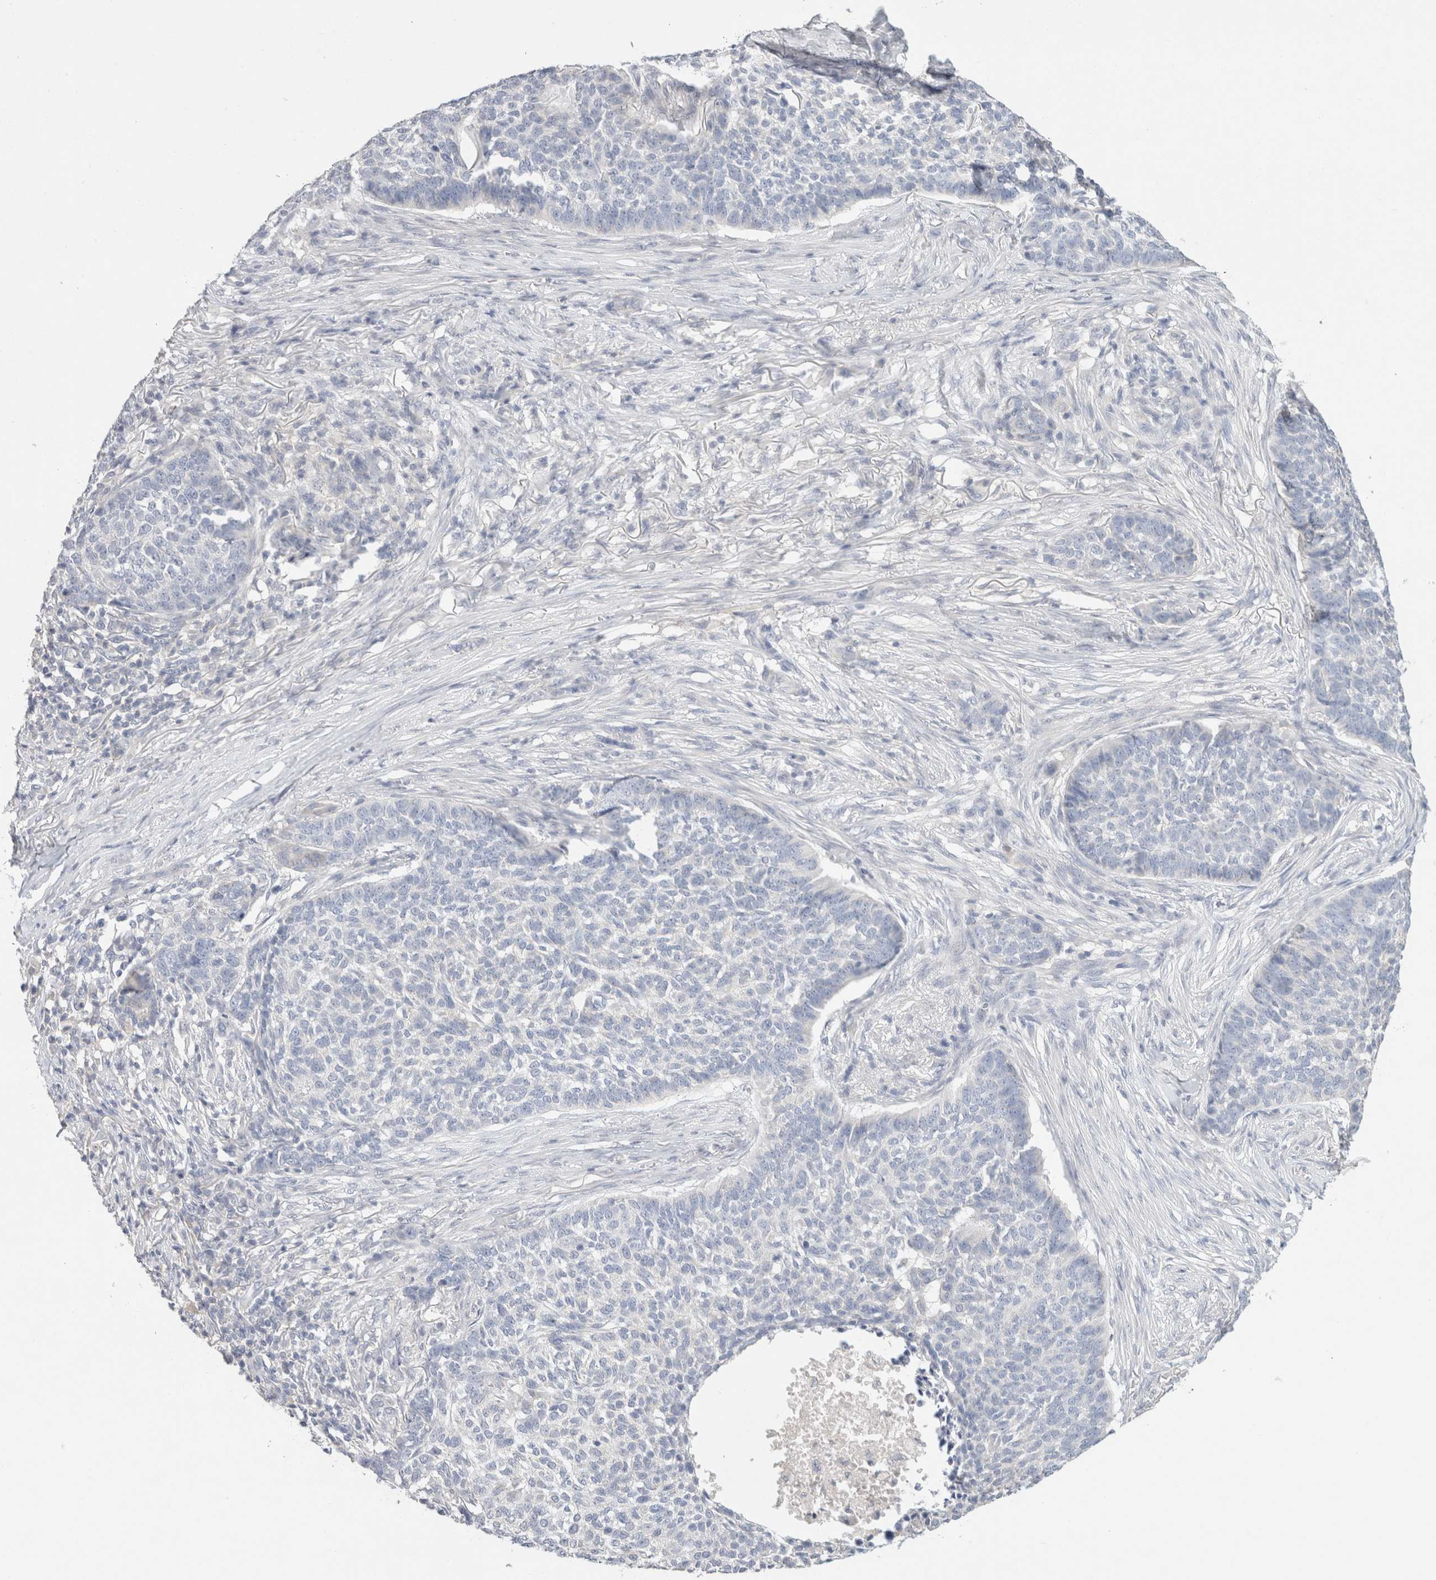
{"staining": {"intensity": "negative", "quantity": "none", "location": "none"}, "tissue": "skin cancer", "cell_type": "Tumor cells", "image_type": "cancer", "snomed": [{"axis": "morphology", "description": "Basal cell carcinoma"}, {"axis": "topography", "description": "Skin"}], "caption": "This is a histopathology image of immunohistochemistry (IHC) staining of skin cancer (basal cell carcinoma), which shows no positivity in tumor cells.", "gene": "MPP2", "patient": {"sex": "male", "age": 85}}